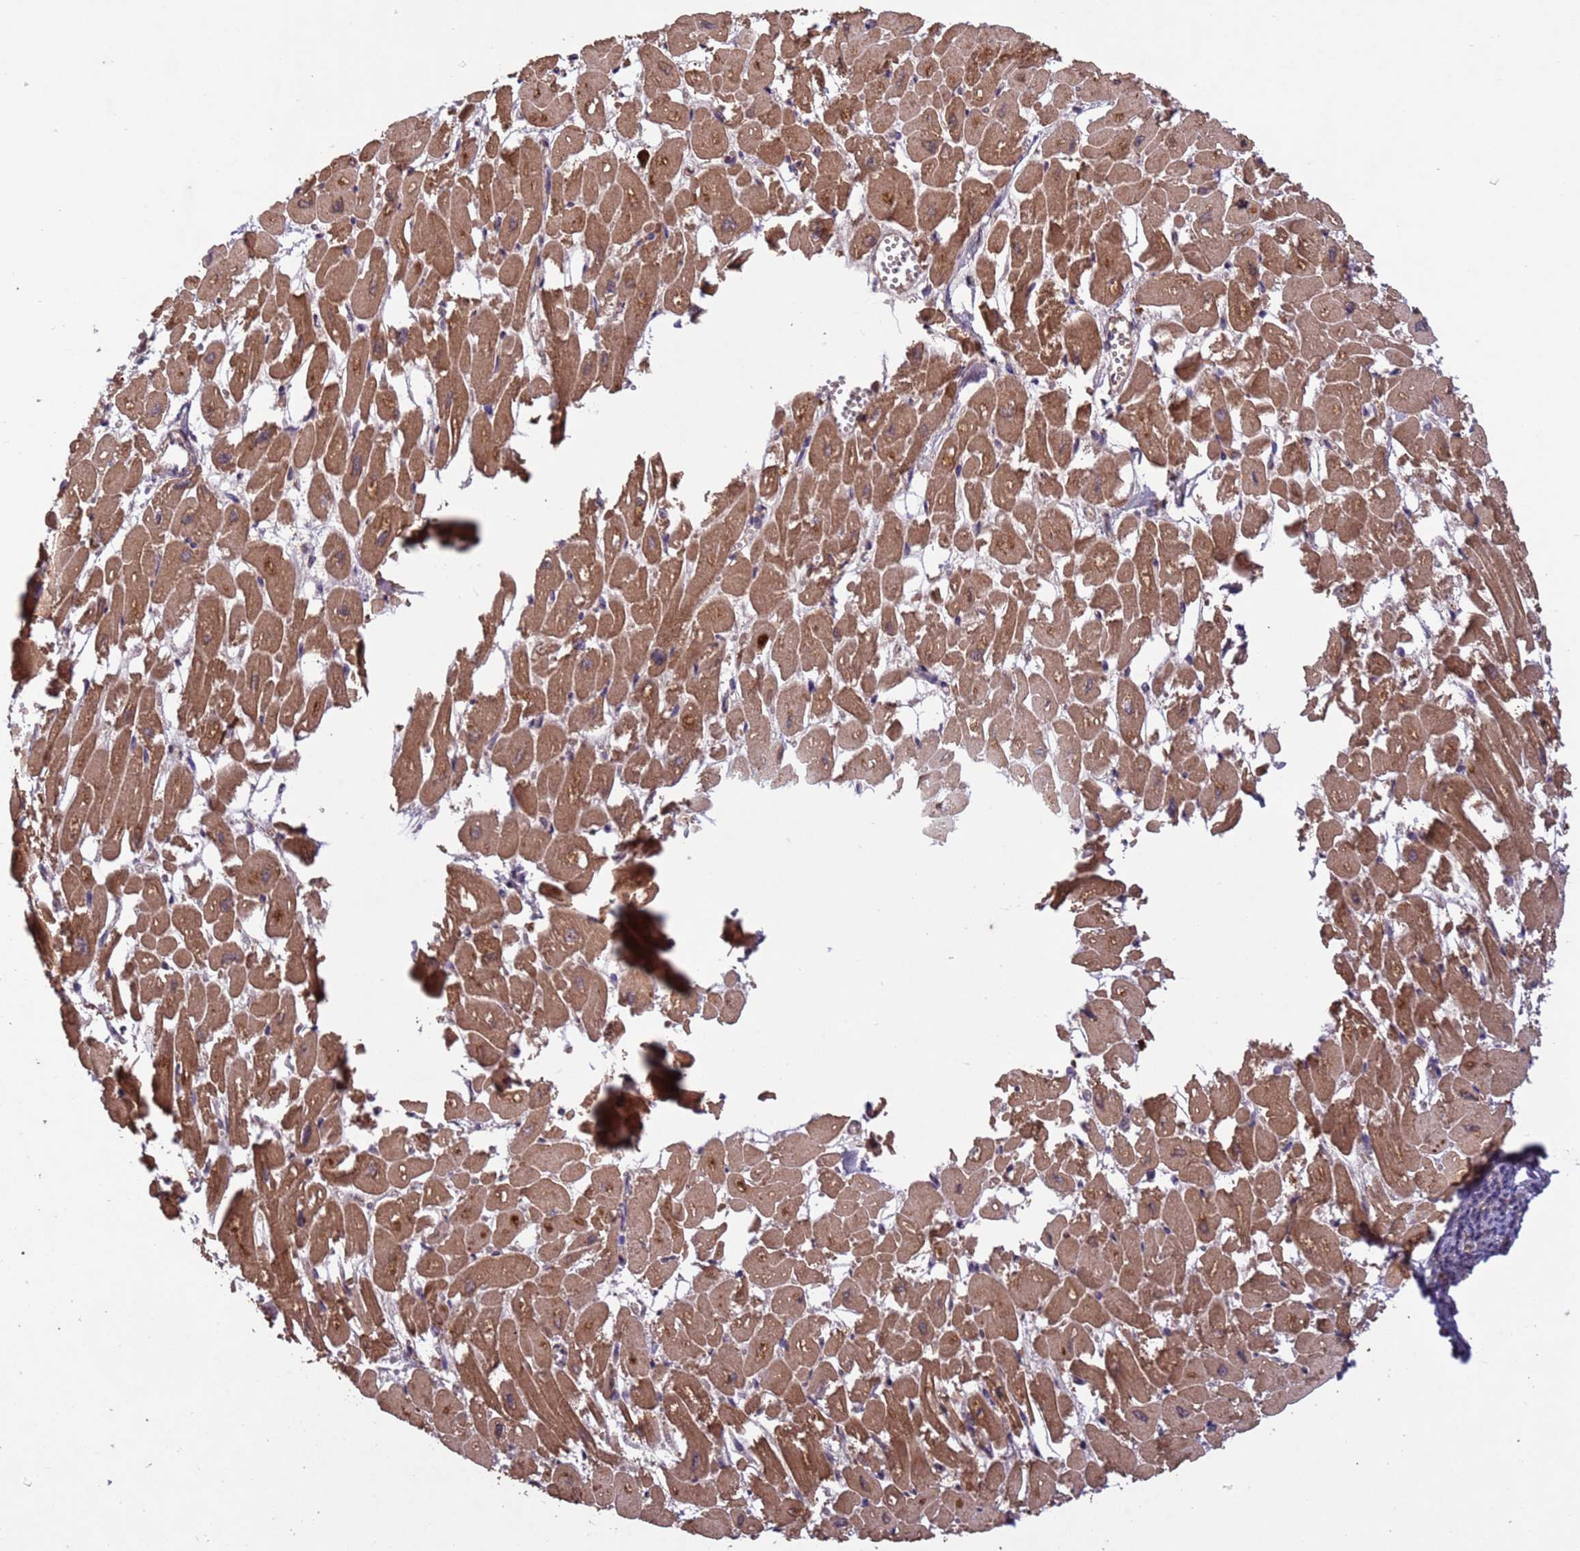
{"staining": {"intensity": "moderate", "quantity": ">75%", "location": "cytoplasmic/membranous"}, "tissue": "heart muscle", "cell_type": "Cardiomyocytes", "image_type": "normal", "snomed": [{"axis": "morphology", "description": "Normal tissue, NOS"}, {"axis": "topography", "description": "Heart"}], "caption": "Immunohistochemistry micrograph of unremarkable heart muscle: heart muscle stained using IHC exhibits medium levels of moderate protein expression localized specifically in the cytoplasmic/membranous of cardiomyocytes, appearing as a cytoplasmic/membranous brown color.", "gene": "FASTKD1", "patient": {"sex": "male", "age": 54}}